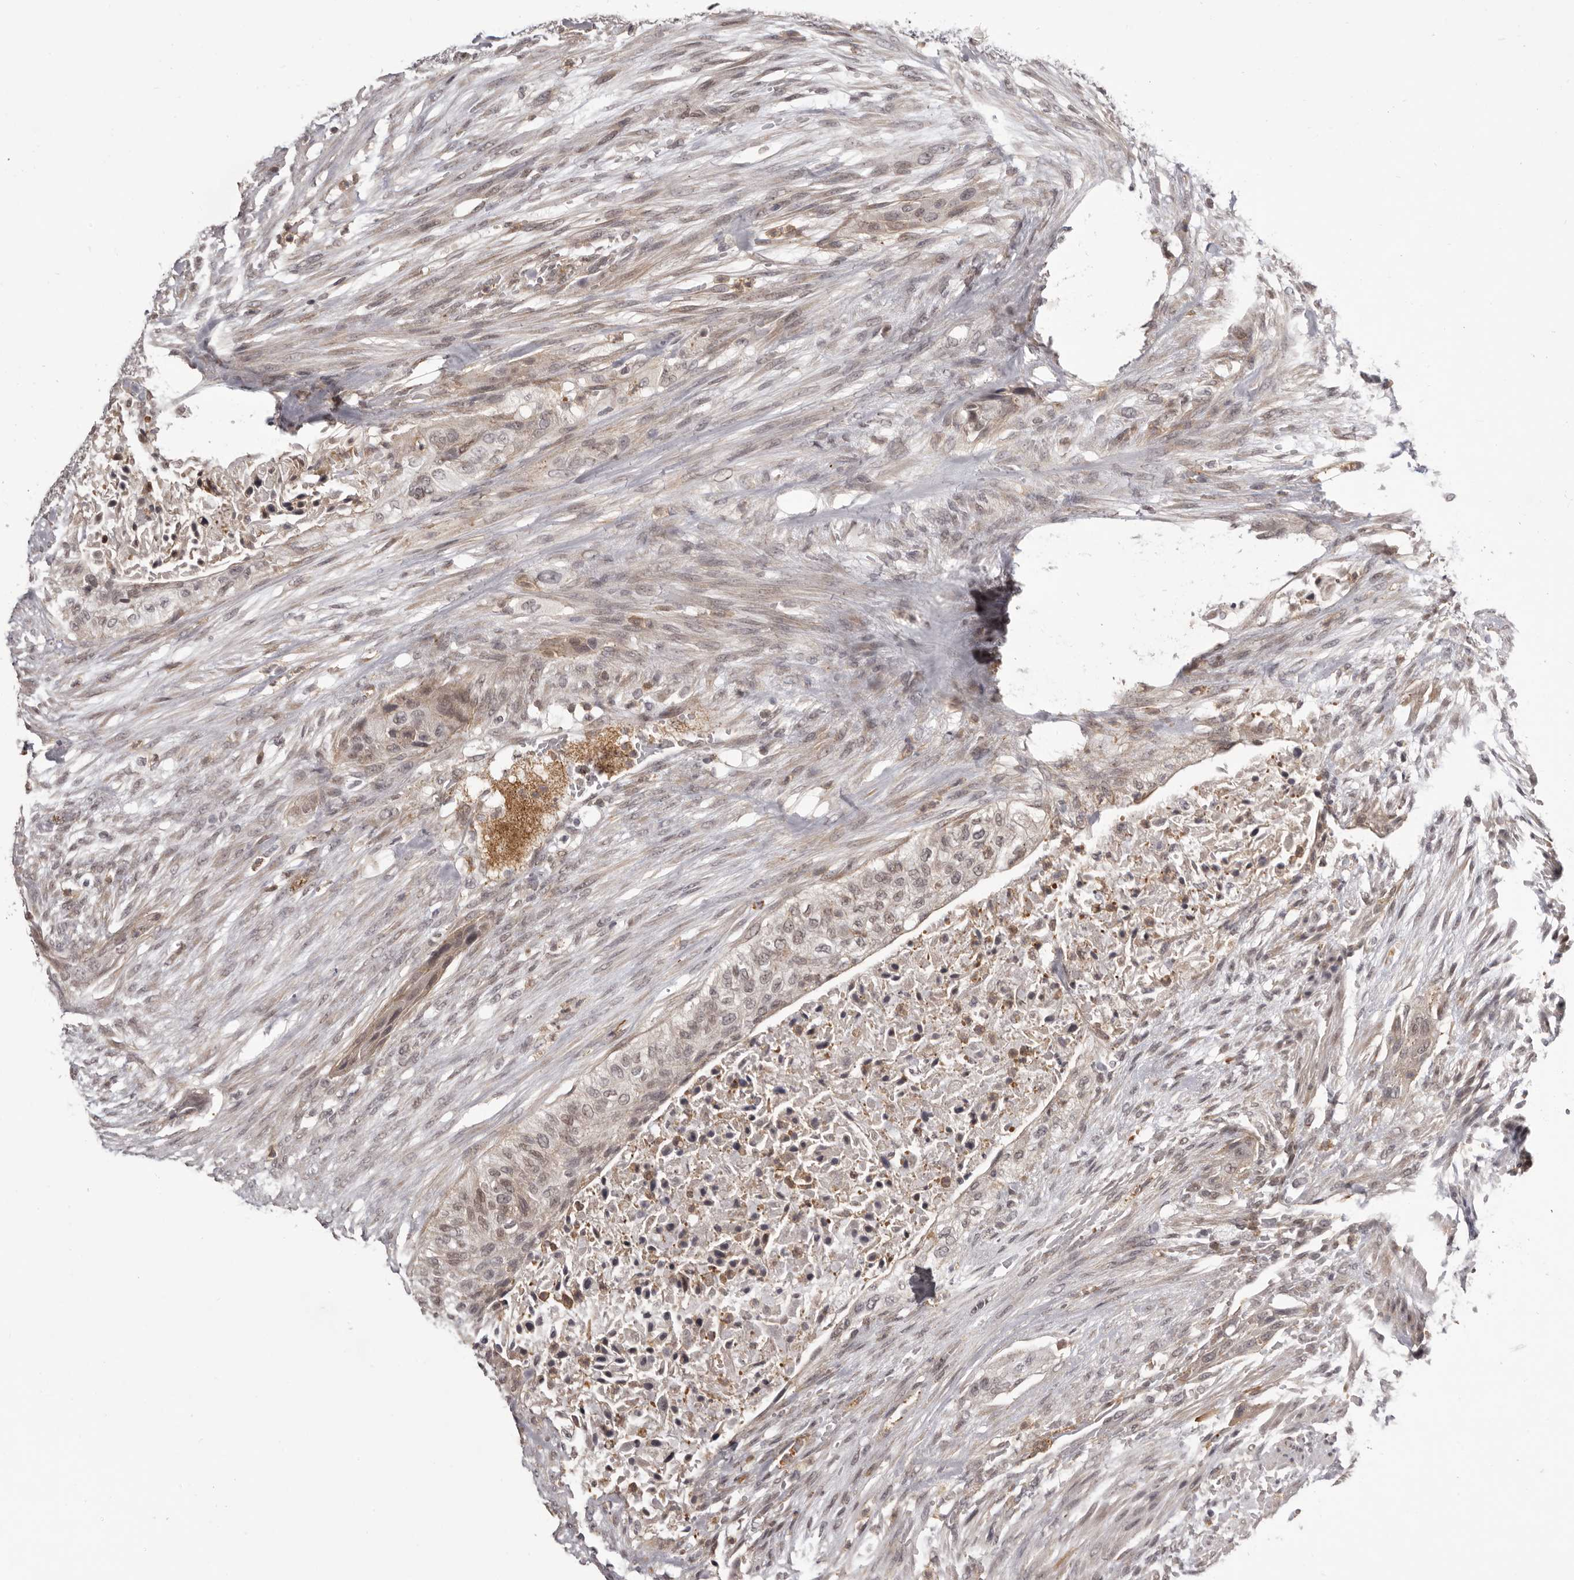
{"staining": {"intensity": "weak", "quantity": "<25%", "location": "nuclear"}, "tissue": "urothelial cancer", "cell_type": "Tumor cells", "image_type": "cancer", "snomed": [{"axis": "morphology", "description": "Urothelial carcinoma, High grade"}, {"axis": "topography", "description": "Urinary bladder"}], "caption": "High power microscopy photomicrograph of an immunohistochemistry image of high-grade urothelial carcinoma, revealing no significant expression in tumor cells.", "gene": "RNF2", "patient": {"sex": "male", "age": 35}}